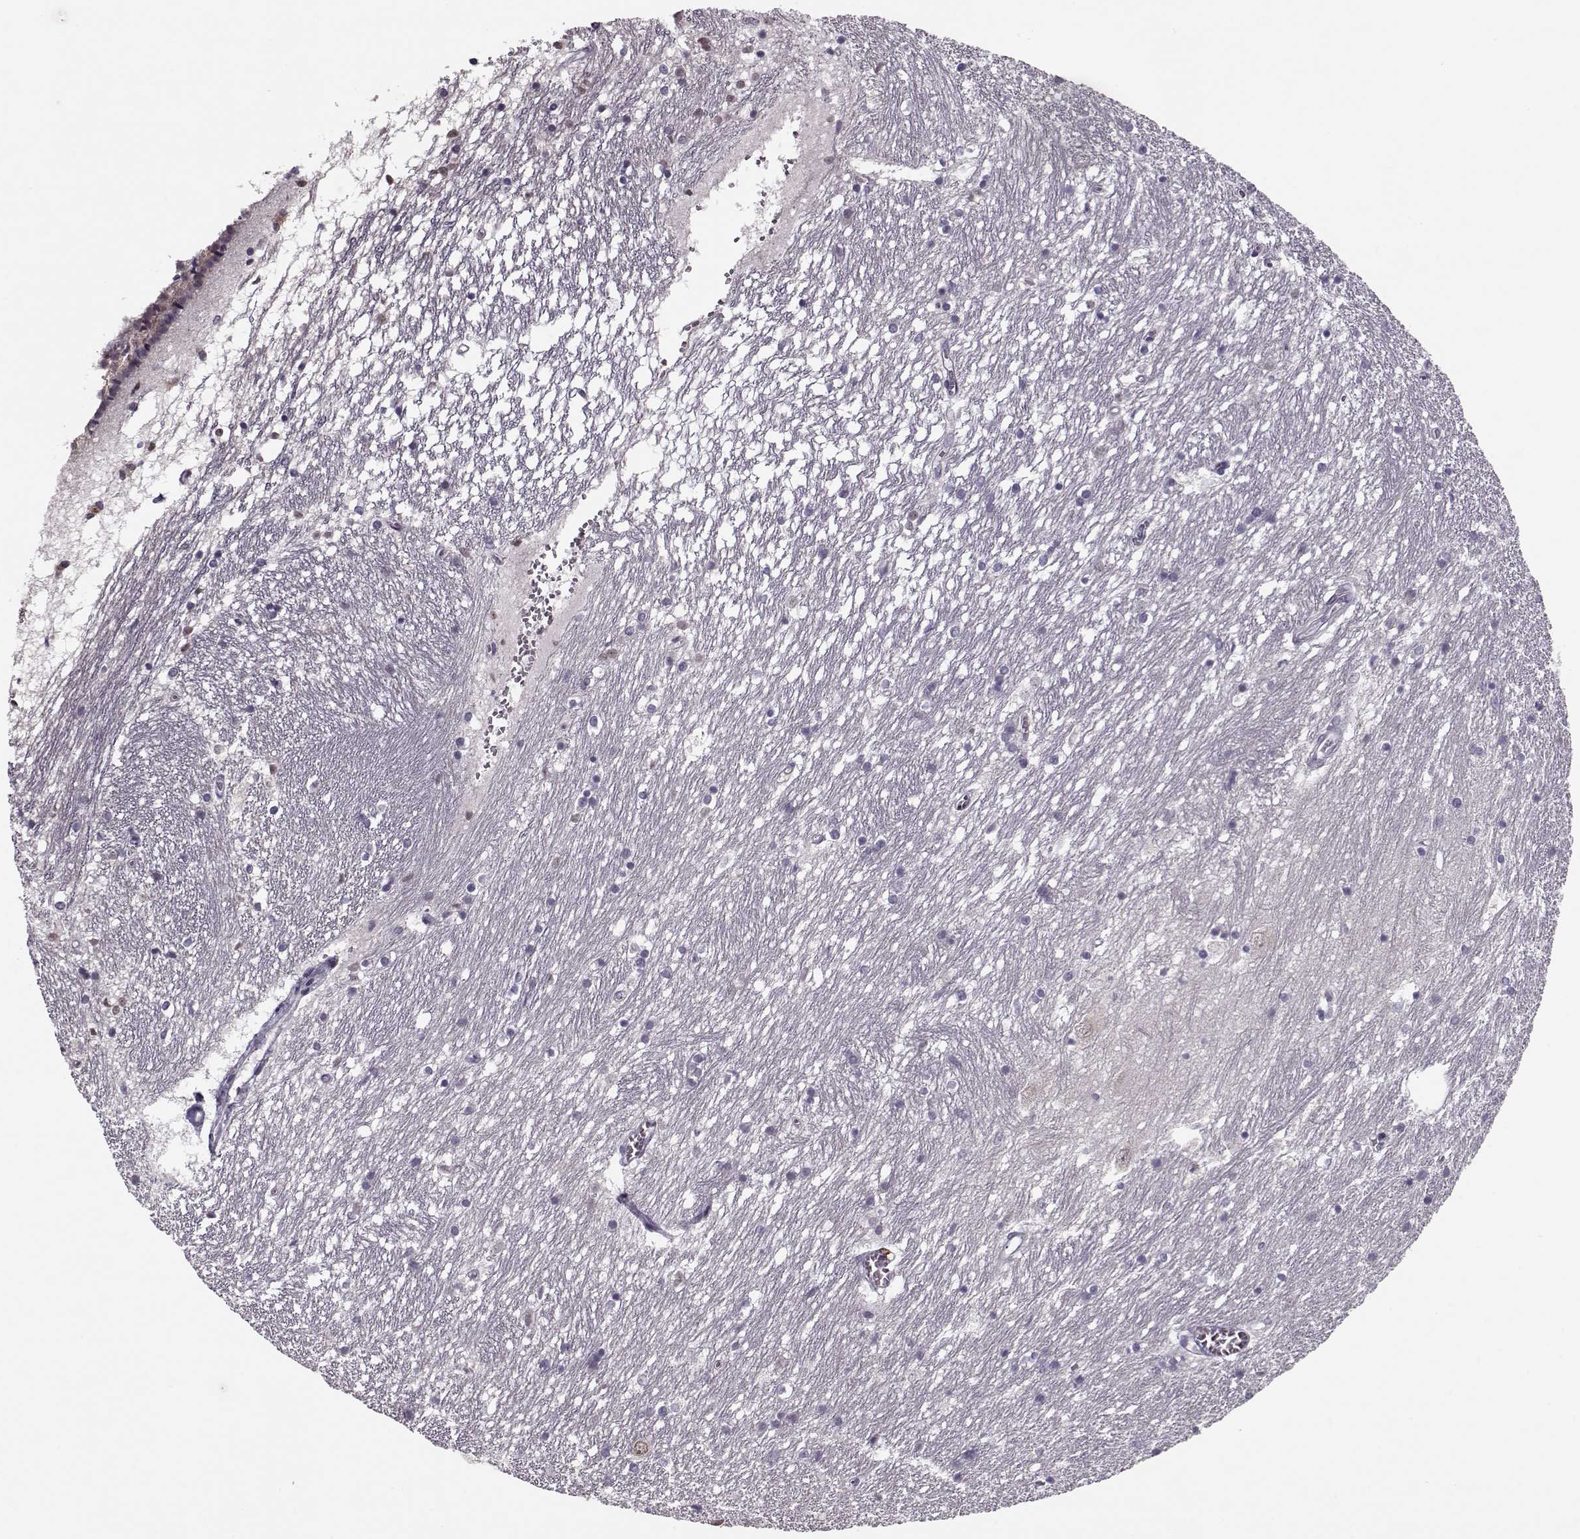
{"staining": {"intensity": "negative", "quantity": "none", "location": "none"}, "tissue": "caudate", "cell_type": "Glial cells", "image_type": "normal", "snomed": [{"axis": "morphology", "description": "Normal tissue, NOS"}, {"axis": "topography", "description": "Lateral ventricle wall"}], "caption": "Human caudate stained for a protein using immunohistochemistry (IHC) displays no expression in glial cells.", "gene": "DNAI3", "patient": {"sex": "female", "age": 71}}